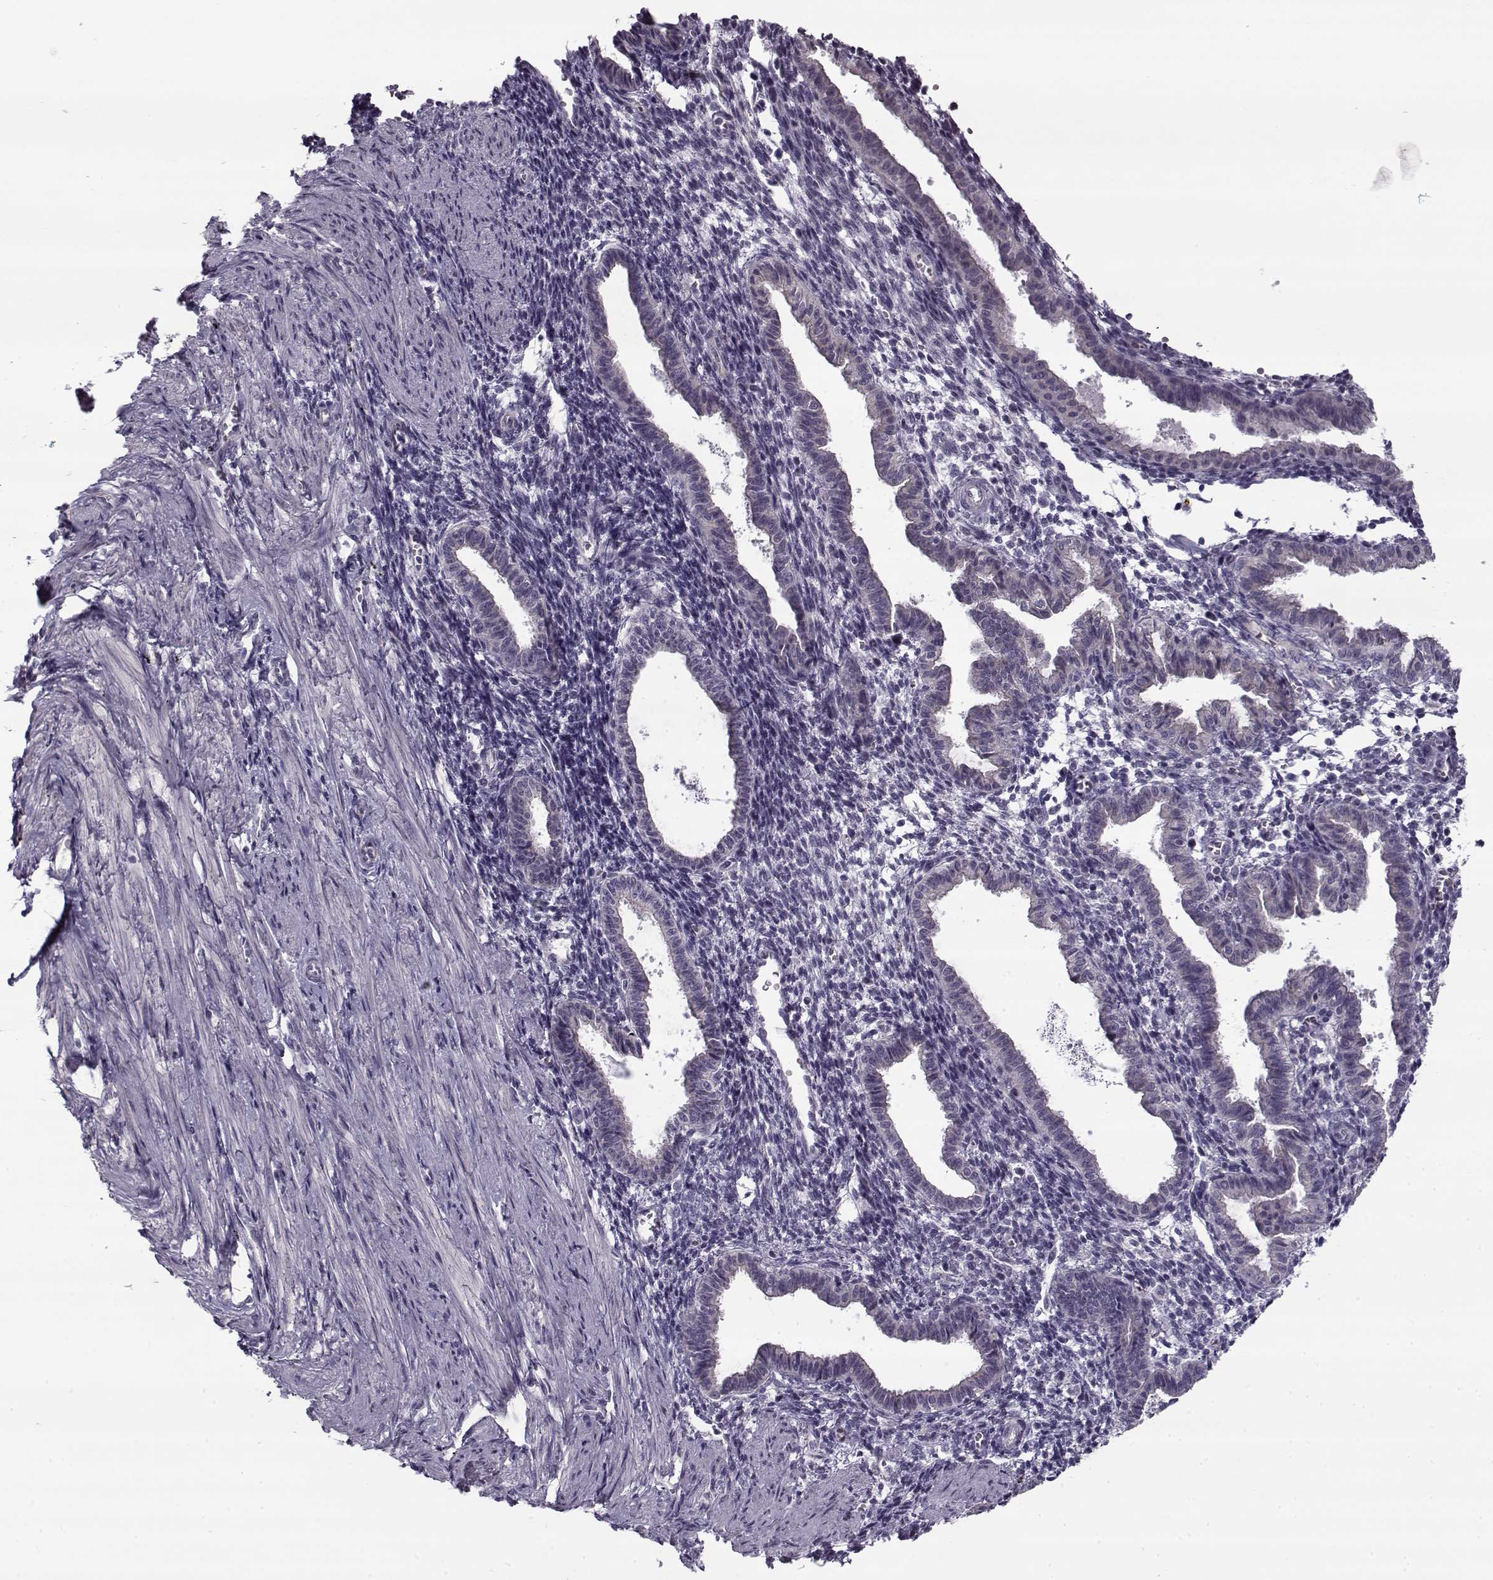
{"staining": {"intensity": "negative", "quantity": "none", "location": "none"}, "tissue": "endometrium", "cell_type": "Cells in endometrial stroma", "image_type": "normal", "snomed": [{"axis": "morphology", "description": "Normal tissue, NOS"}, {"axis": "topography", "description": "Endometrium"}], "caption": "Immunohistochemistry (IHC) histopathology image of unremarkable human endometrium stained for a protein (brown), which displays no expression in cells in endometrial stroma. (Brightfield microscopy of DAB immunohistochemistry at high magnification).", "gene": "PNMT", "patient": {"sex": "female", "age": 37}}